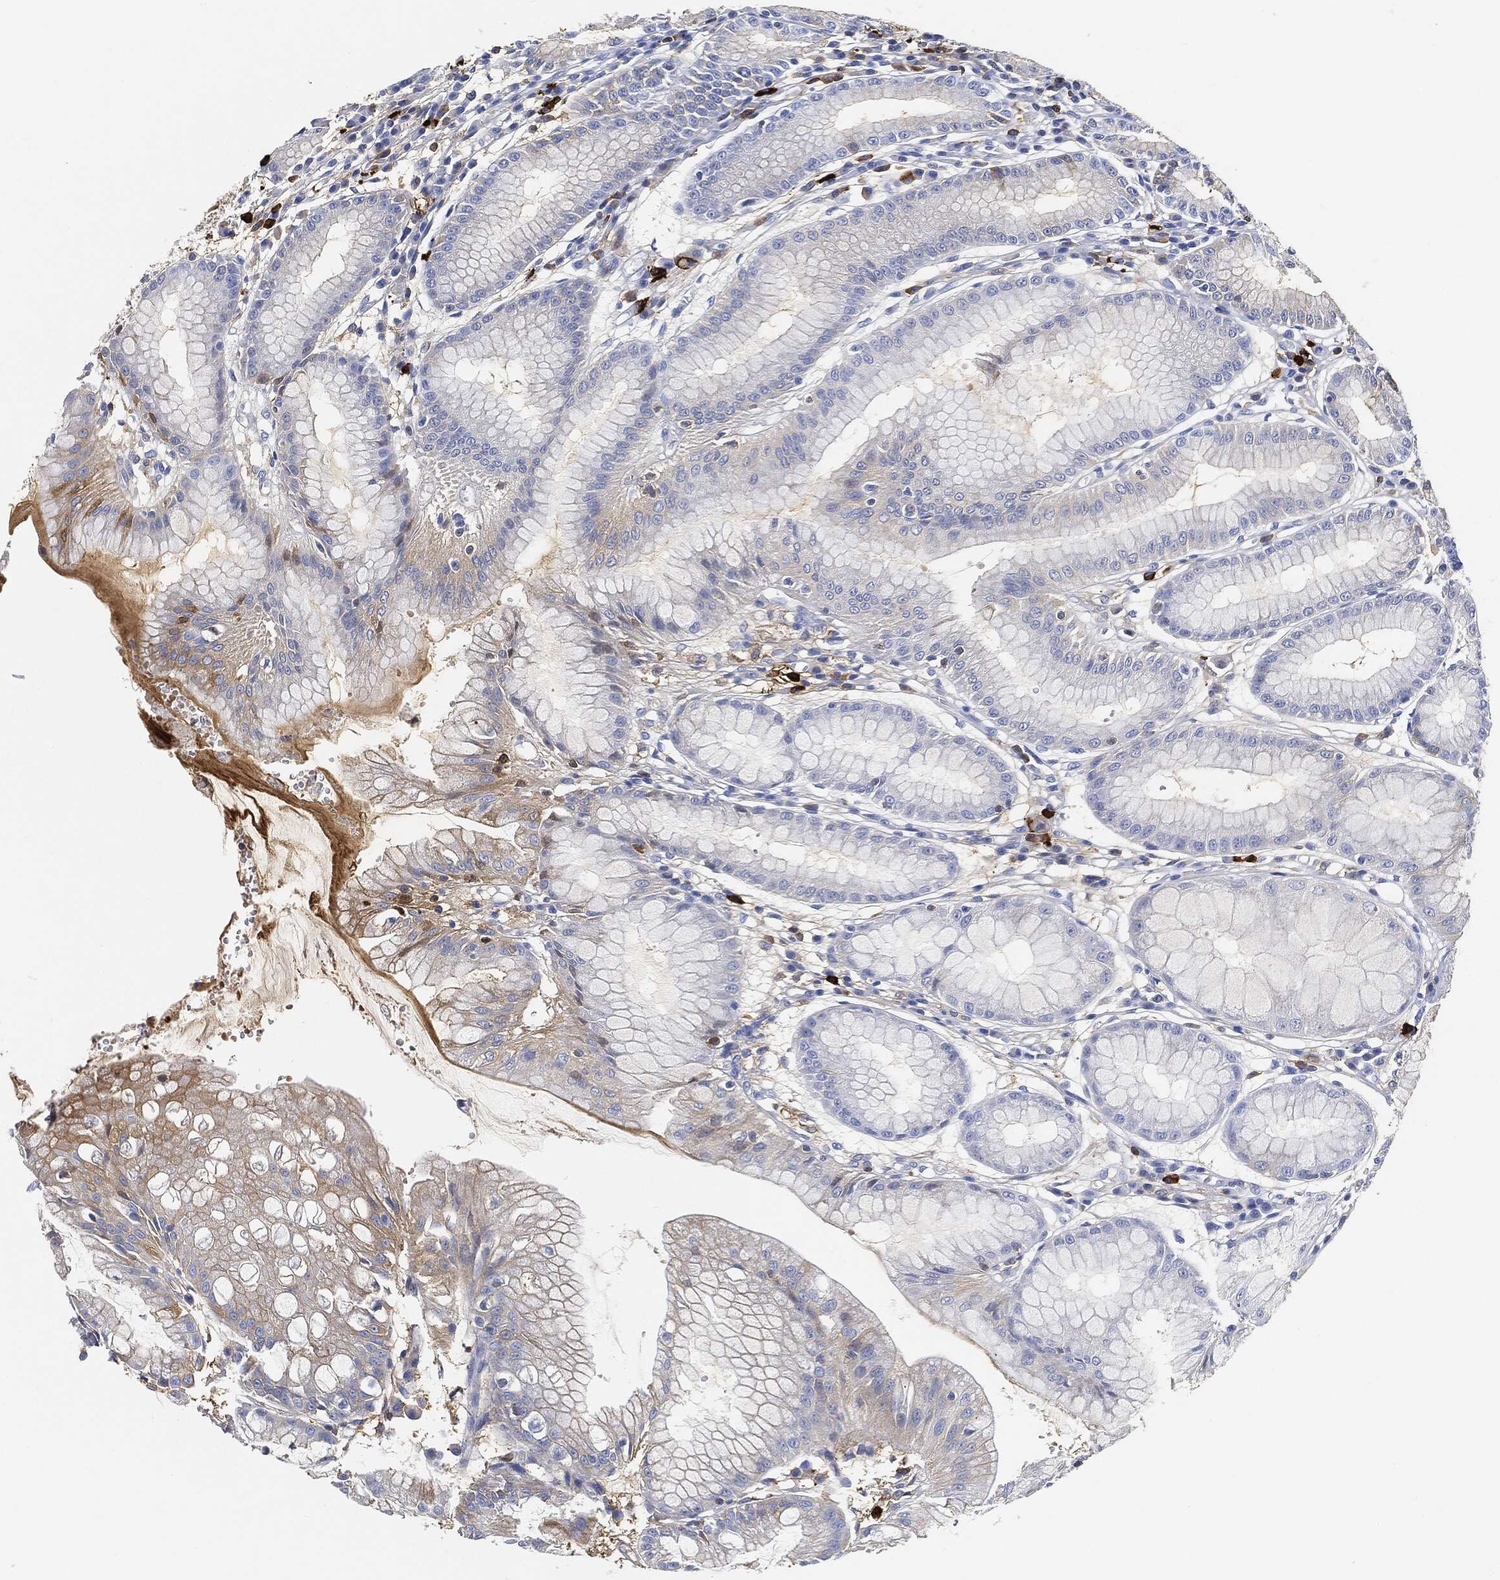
{"staining": {"intensity": "moderate", "quantity": "<25%", "location": "cytoplasmic/membranous"}, "tissue": "stomach", "cell_type": "Glandular cells", "image_type": "normal", "snomed": [{"axis": "morphology", "description": "Normal tissue, NOS"}, {"axis": "morphology", "description": "Inflammation, NOS"}, {"axis": "topography", "description": "Stomach, lower"}], "caption": "A brown stain shows moderate cytoplasmic/membranous staining of a protein in glandular cells of benign human stomach.", "gene": "IGLV6", "patient": {"sex": "male", "age": 59}}